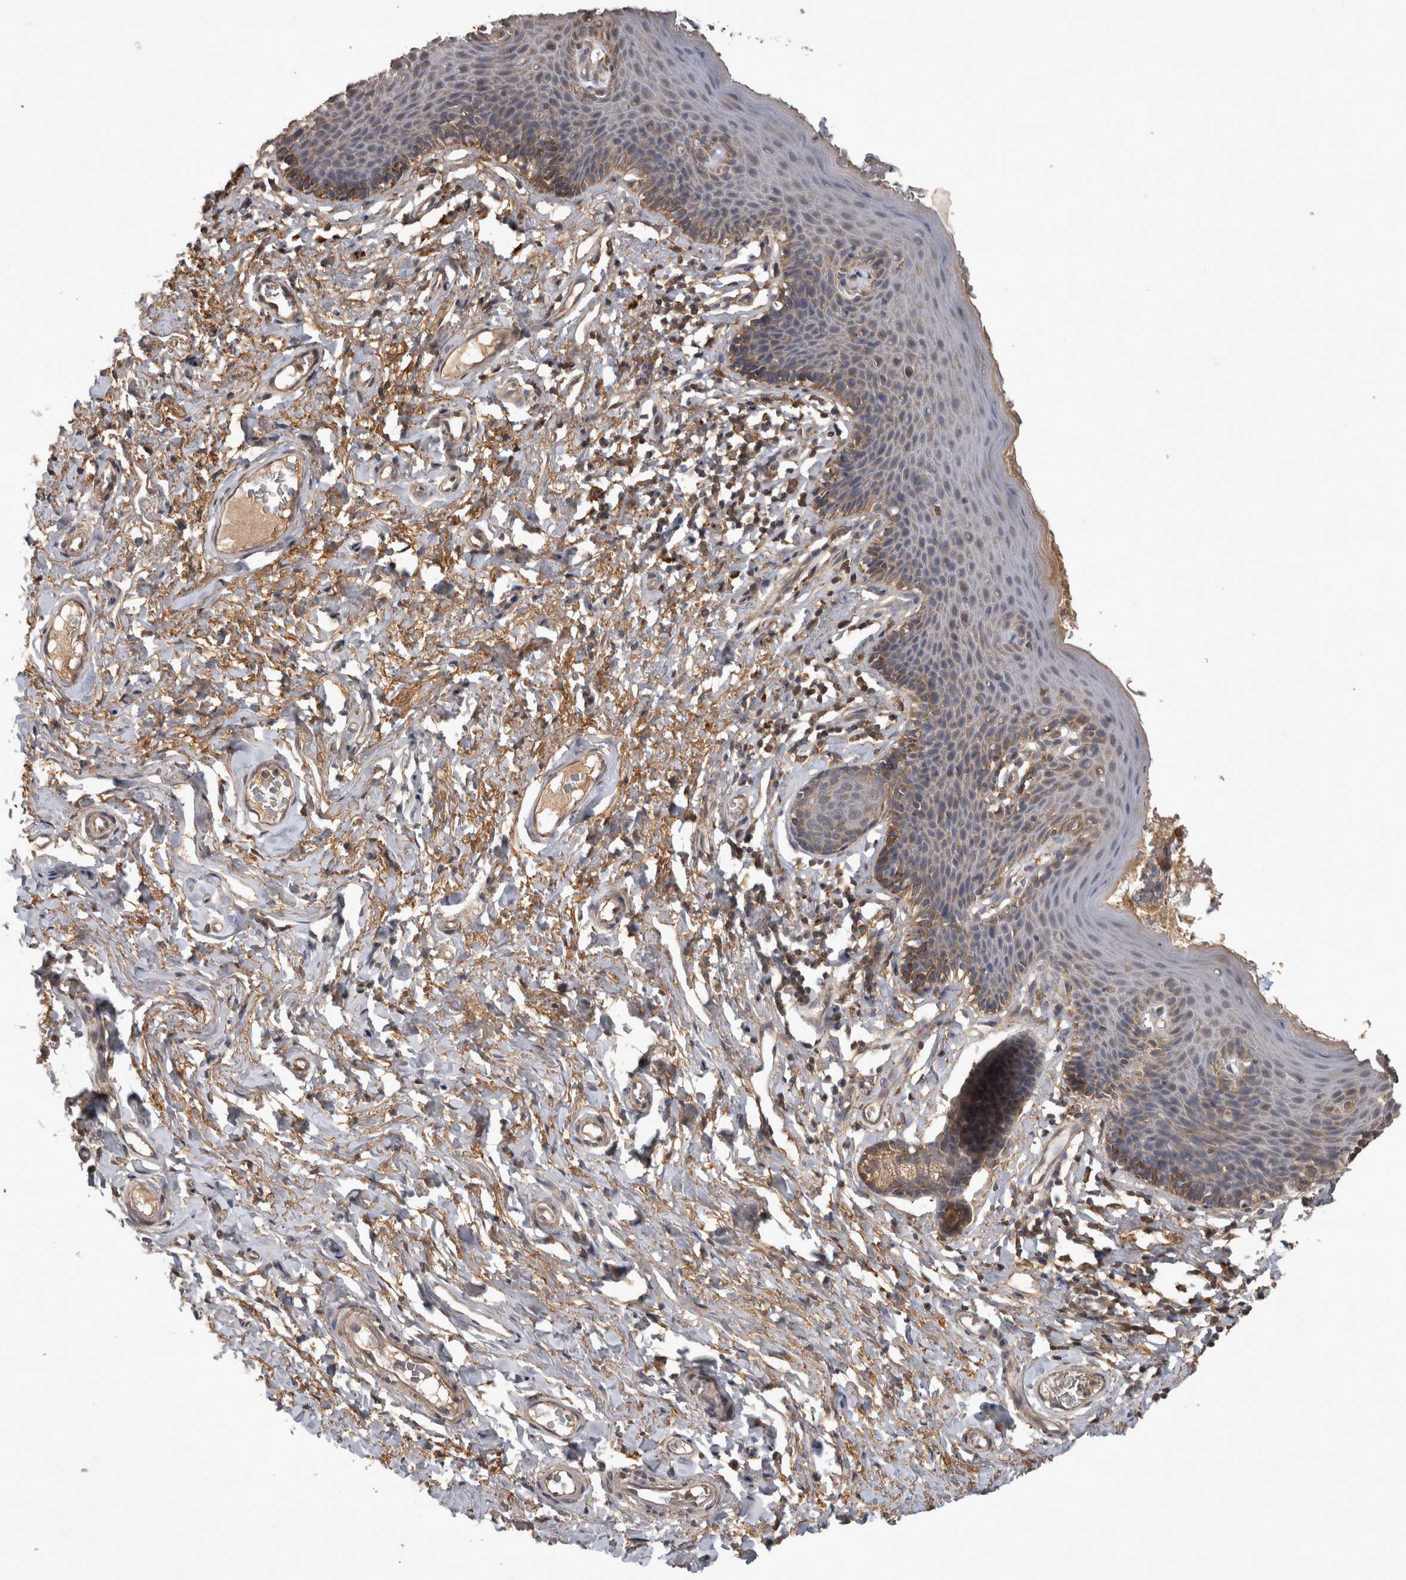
{"staining": {"intensity": "moderate", "quantity": "<25%", "location": "cytoplasmic/membranous"}, "tissue": "skin", "cell_type": "Epidermal cells", "image_type": "normal", "snomed": [{"axis": "morphology", "description": "Normal tissue, NOS"}, {"axis": "topography", "description": "Vulva"}], "caption": "Protein staining reveals moderate cytoplasmic/membranous staining in about <25% of epidermal cells in benign skin. (DAB IHC with brightfield microscopy, high magnification).", "gene": "TRMT61B", "patient": {"sex": "female", "age": 66}}